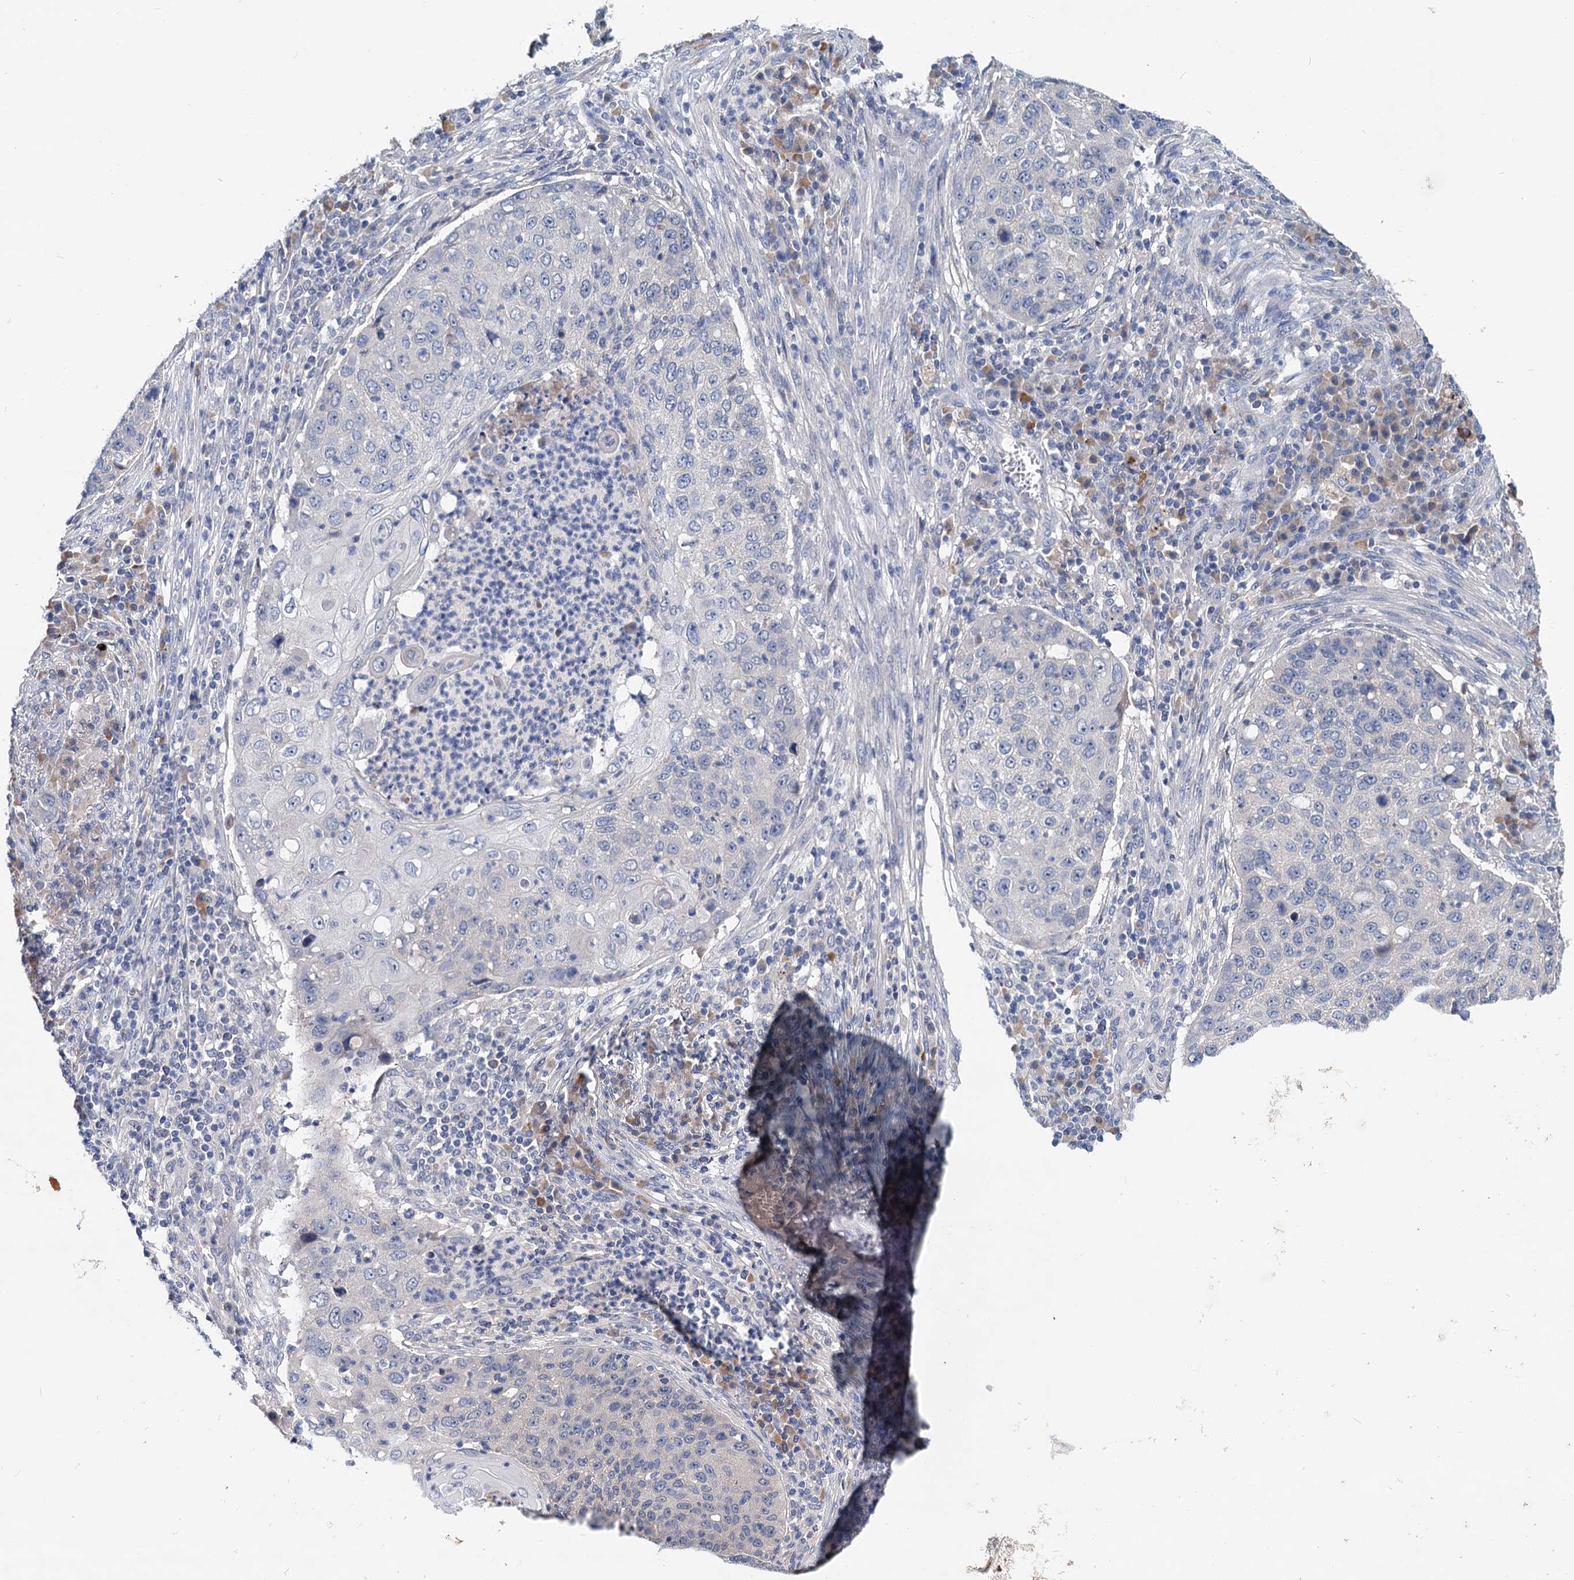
{"staining": {"intensity": "negative", "quantity": "none", "location": "none"}, "tissue": "lung cancer", "cell_type": "Tumor cells", "image_type": "cancer", "snomed": [{"axis": "morphology", "description": "Squamous cell carcinoma, NOS"}, {"axis": "topography", "description": "Lung"}], "caption": "The immunohistochemistry histopathology image has no significant expression in tumor cells of lung cancer tissue.", "gene": "ANKRD42", "patient": {"sex": "female", "age": 63}}